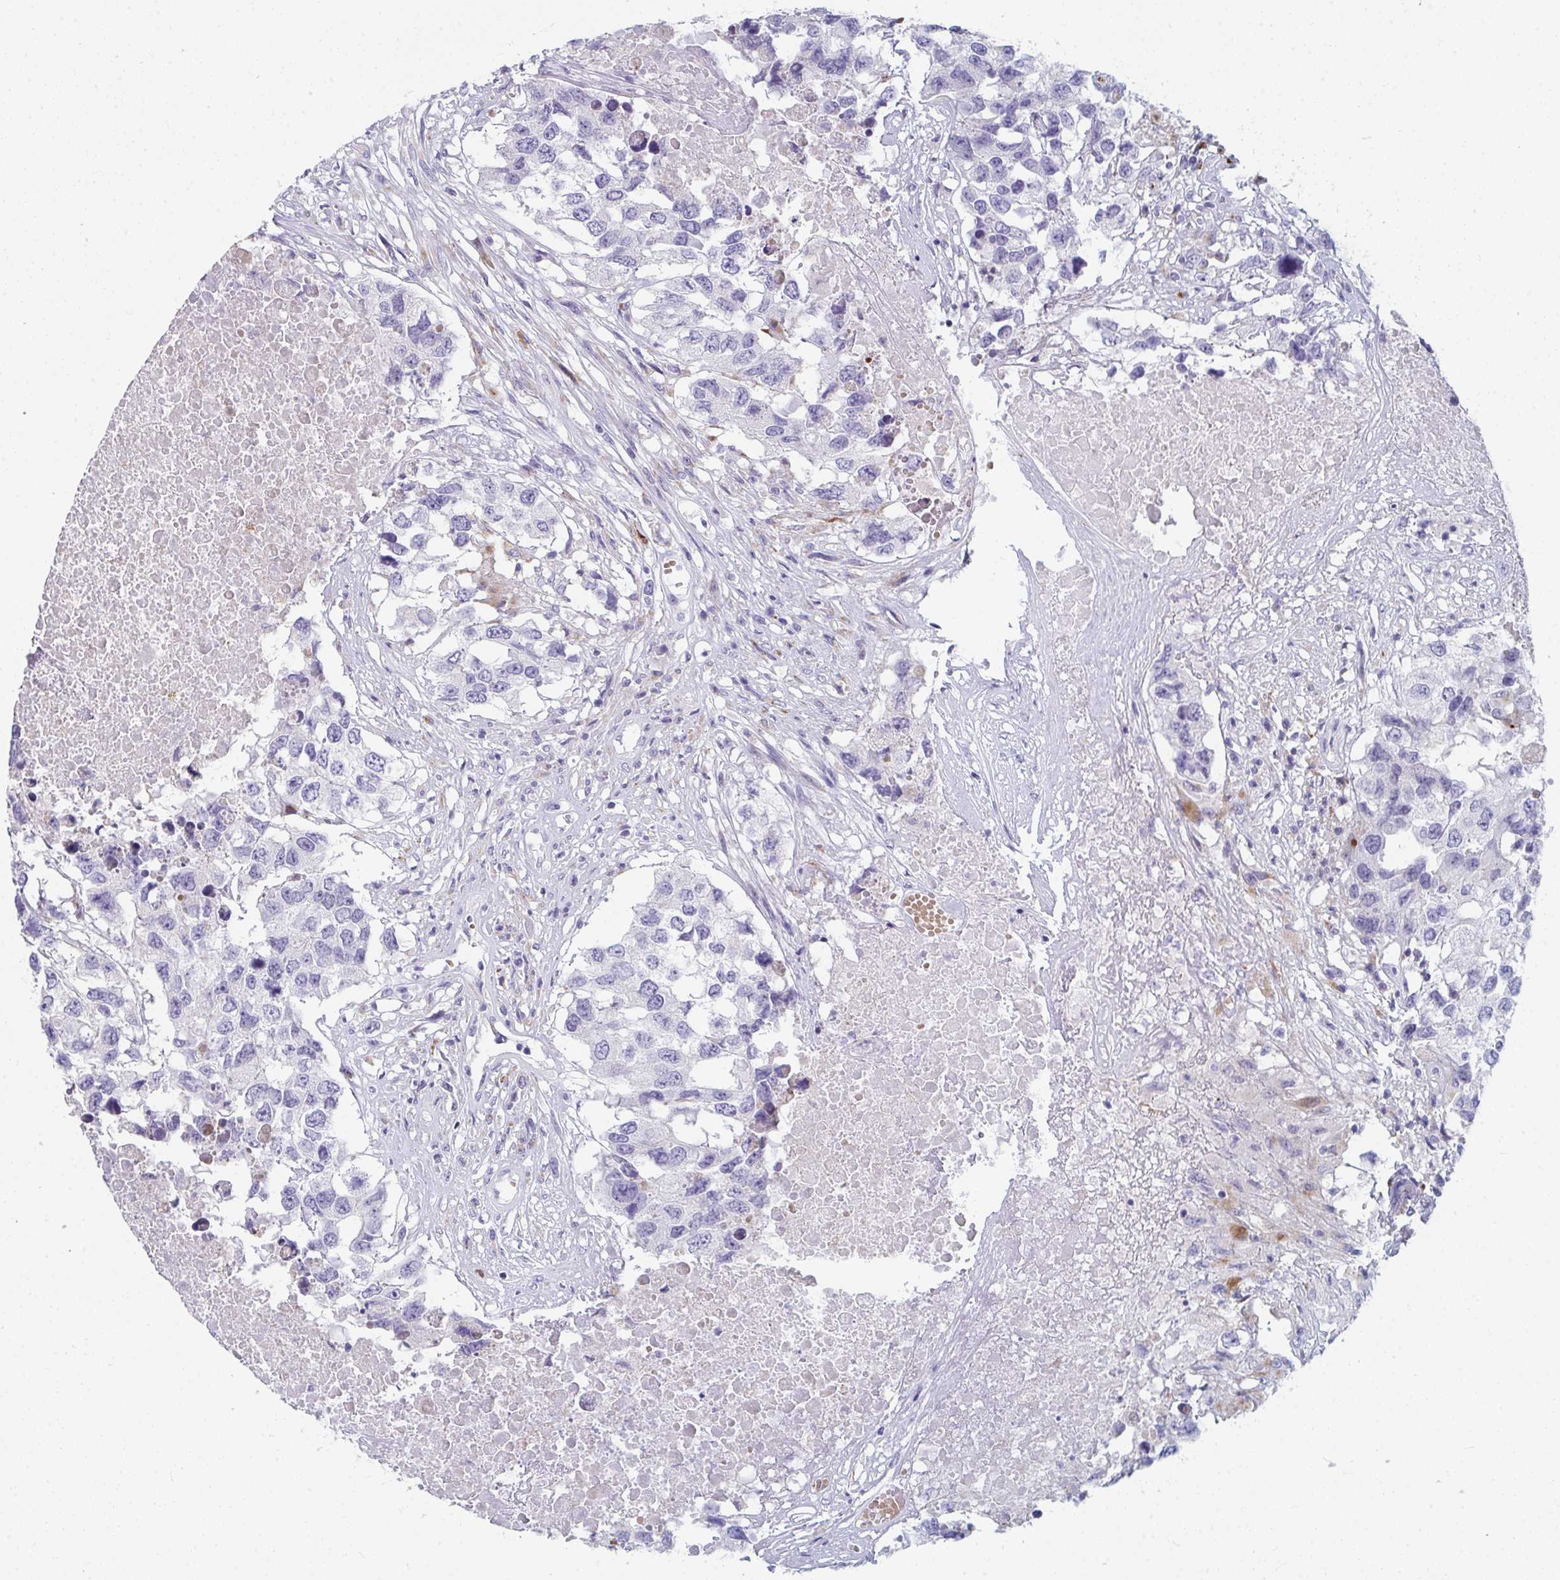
{"staining": {"intensity": "negative", "quantity": "none", "location": "none"}, "tissue": "testis cancer", "cell_type": "Tumor cells", "image_type": "cancer", "snomed": [{"axis": "morphology", "description": "Carcinoma, Embryonal, NOS"}, {"axis": "topography", "description": "Testis"}], "caption": "Immunohistochemistry (IHC) of human testis cancer (embryonal carcinoma) exhibits no expression in tumor cells. (Stains: DAB immunohistochemistry with hematoxylin counter stain, Microscopy: brightfield microscopy at high magnification).", "gene": "EIF1AD", "patient": {"sex": "male", "age": 83}}